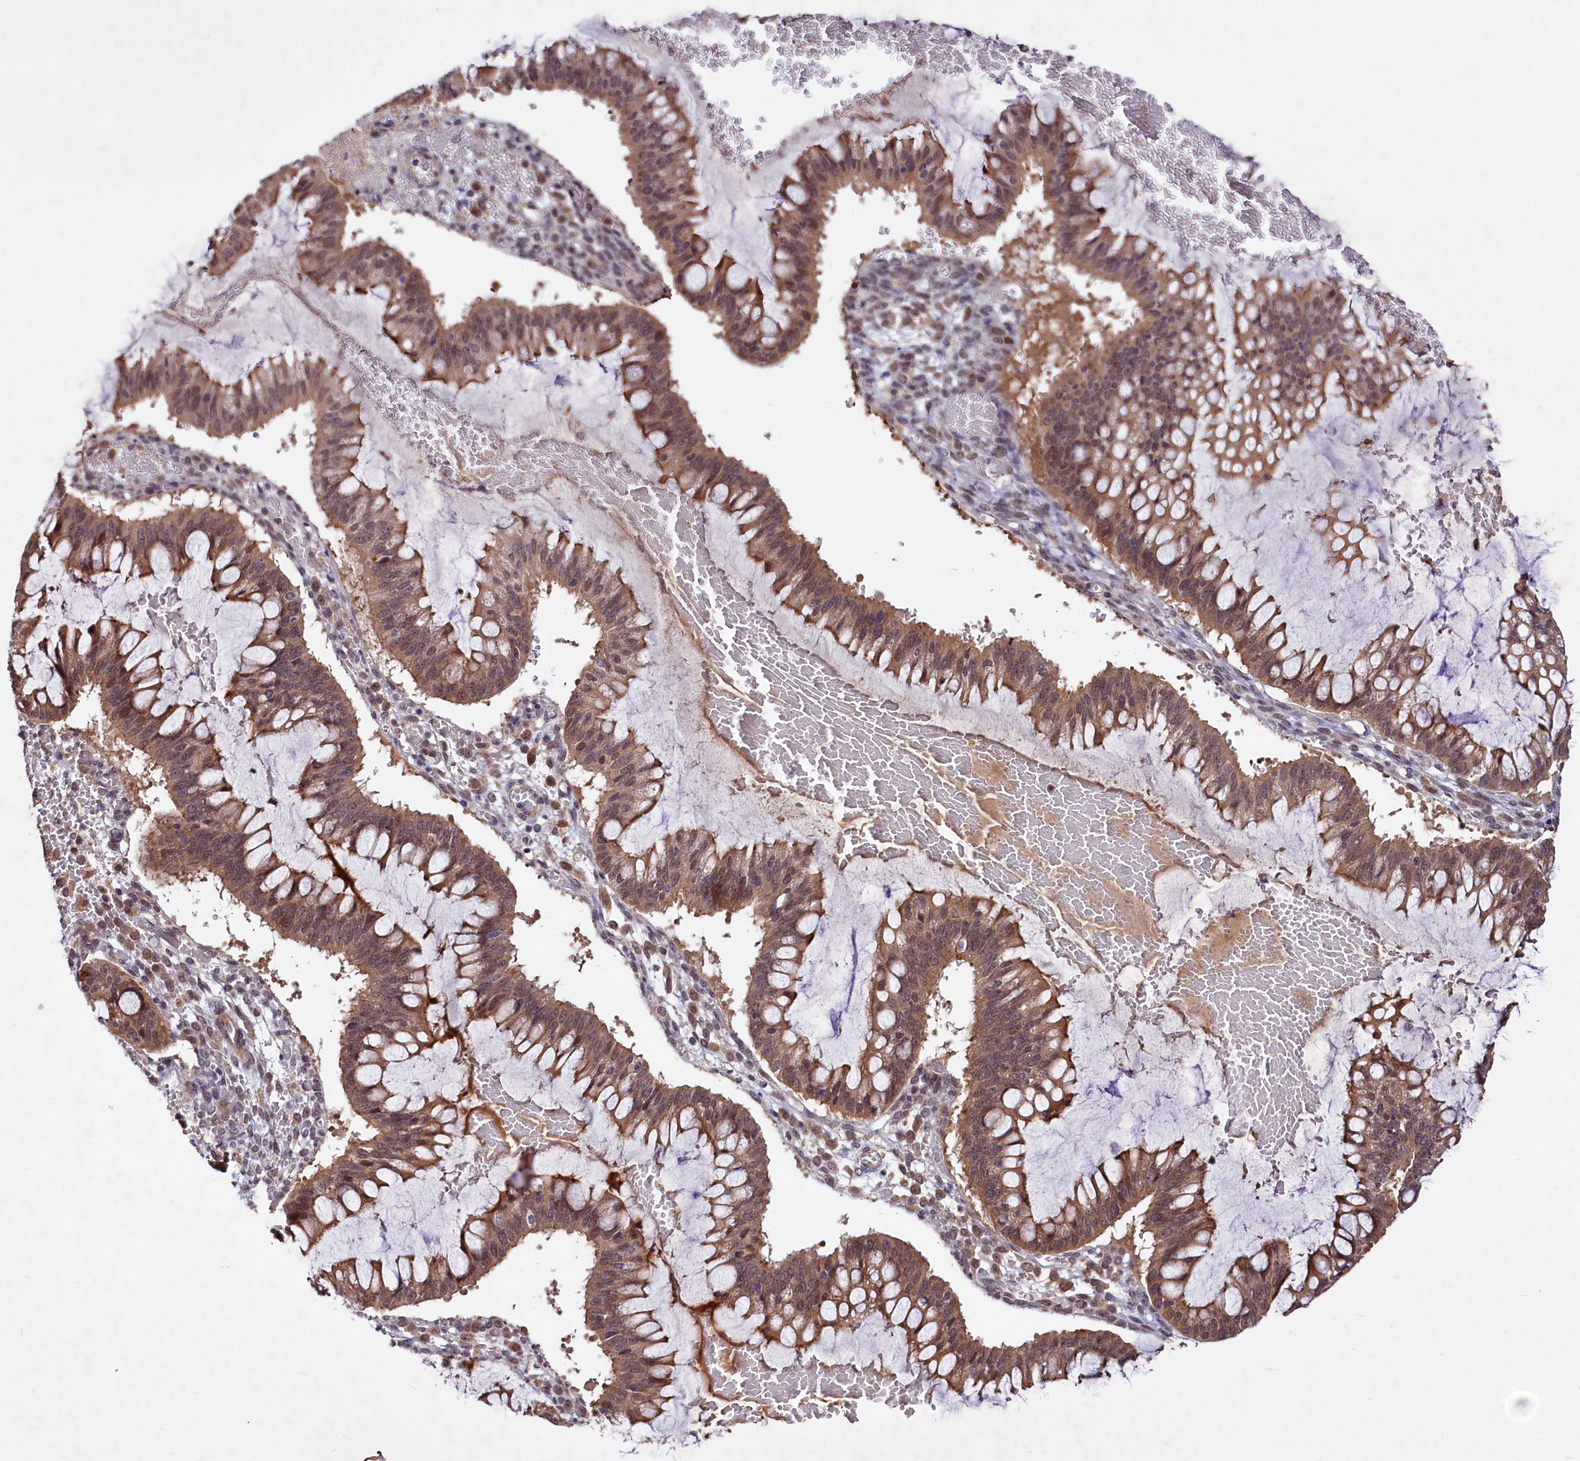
{"staining": {"intensity": "moderate", "quantity": ">75%", "location": "cytoplasmic/membranous,nuclear"}, "tissue": "ovarian cancer", "cell_type": "Tumor cells", "image_type": "cancer", "snomed": [{"axis": "morphology", "description": "Cystadenocarcinoma, mucinous, NOS"}, {"axis": "topography", "description": "Ovary"}], "caption": "Mucinous cystadenocarcinoma (ovarian) stained with a protein marker reveals moderate staining in tumor cells.", "gene": "UBE3A", "patient": {"sex": "female", "age": 73}}